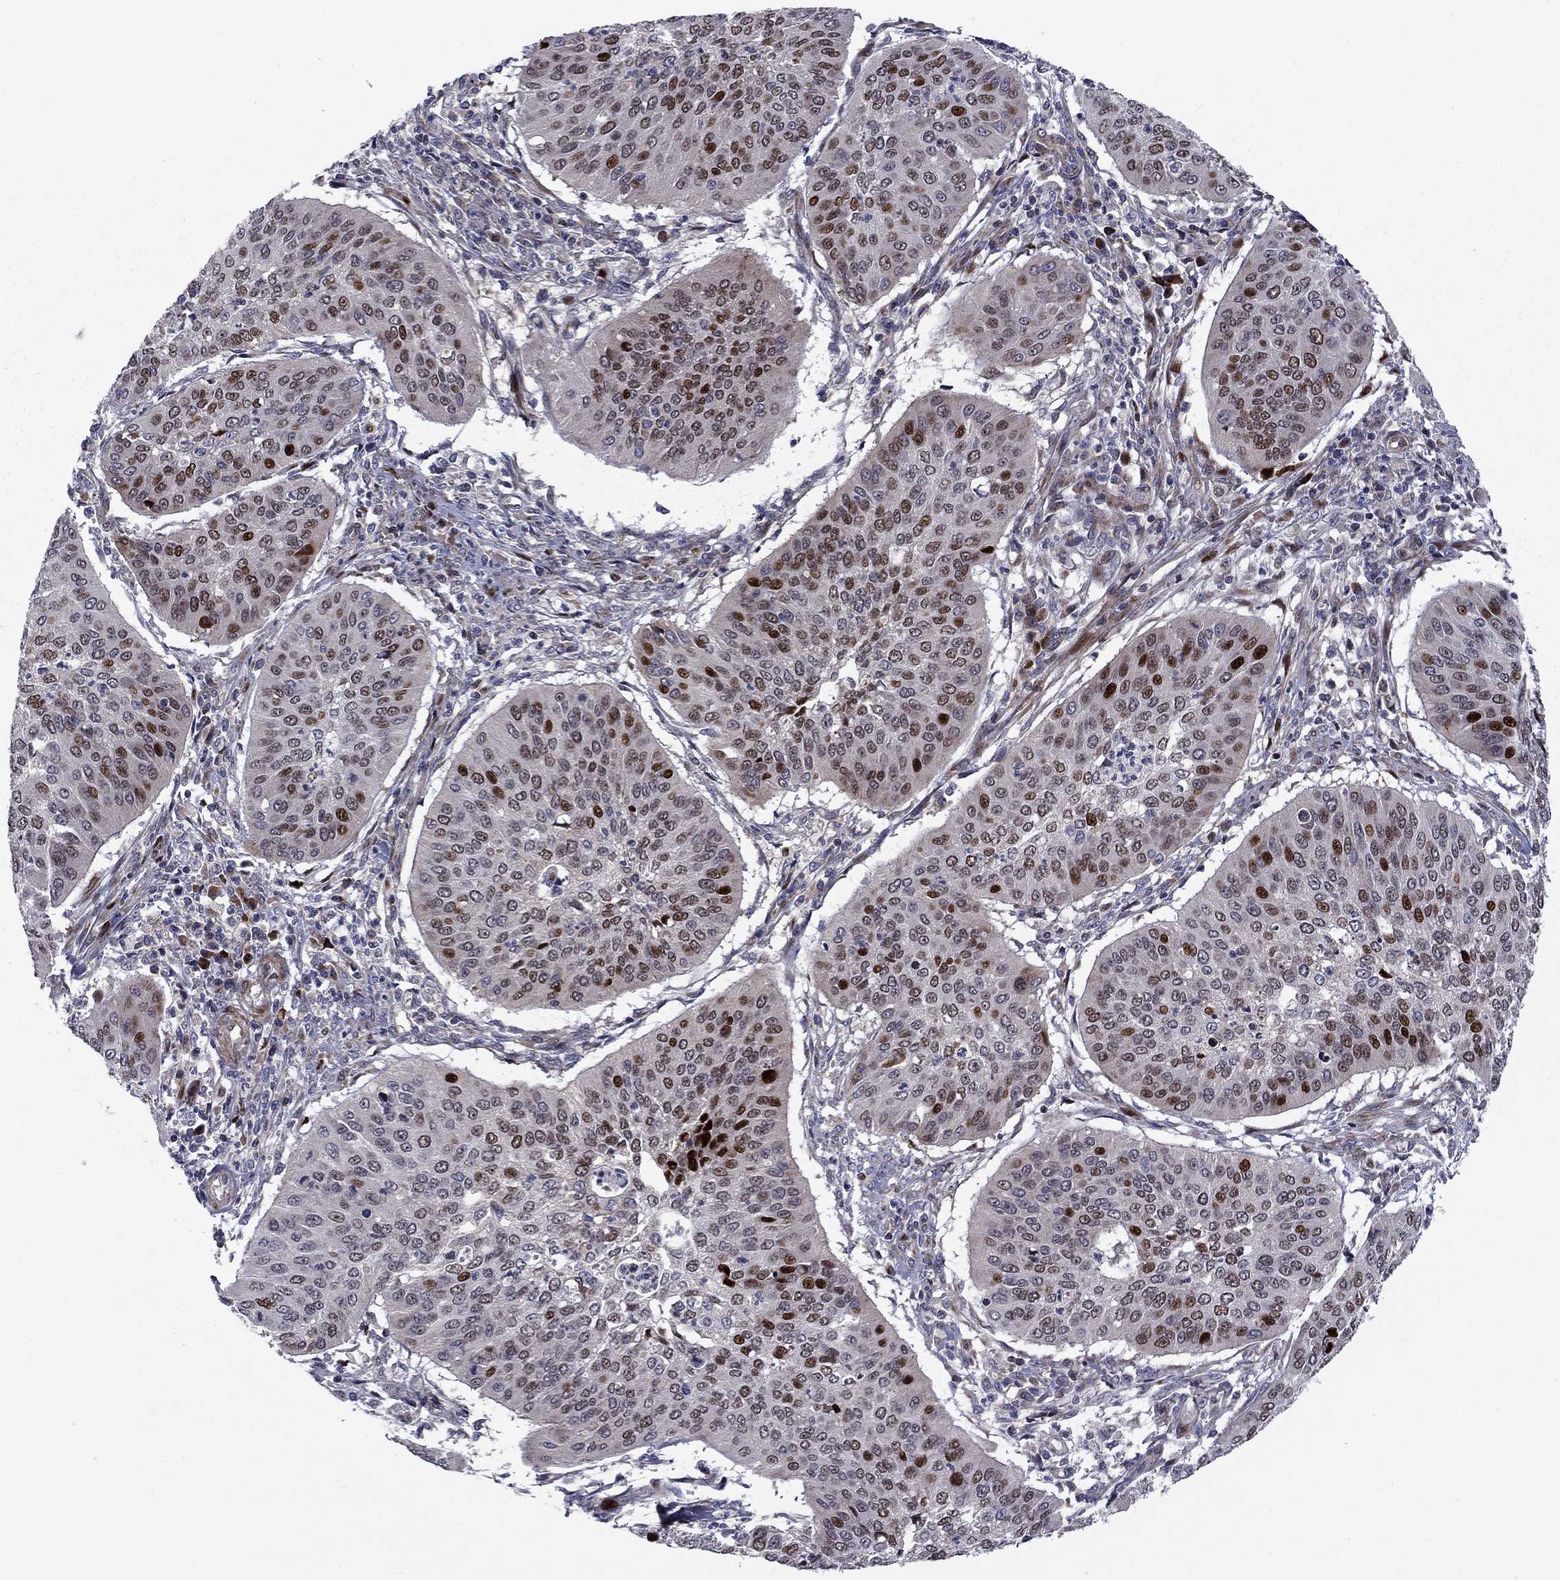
{"staining": {"intensity": "strong", "quantity": "<25%", "location": "nuclear"}, "tissue": "cervical cancer", "cell_type": "Tumor cells", "image_type": "cancer", "snomed": [{"axis": "morphology", "description": "Normal tissue, NOS"}, {"axis": "morphology", "description": "Squamous cell carcinoma, NOS"}, {"axis": "topography", "description": "Cervix"}], "caption": "There is medium levels of strong nuclear positivity in tumor cells of cervical squamous cell carcinoma, as demonstrated by immunohistochemical staining (brown color).", "gene": "MIOS", "patient": {"sex": "female", "age": 39}}